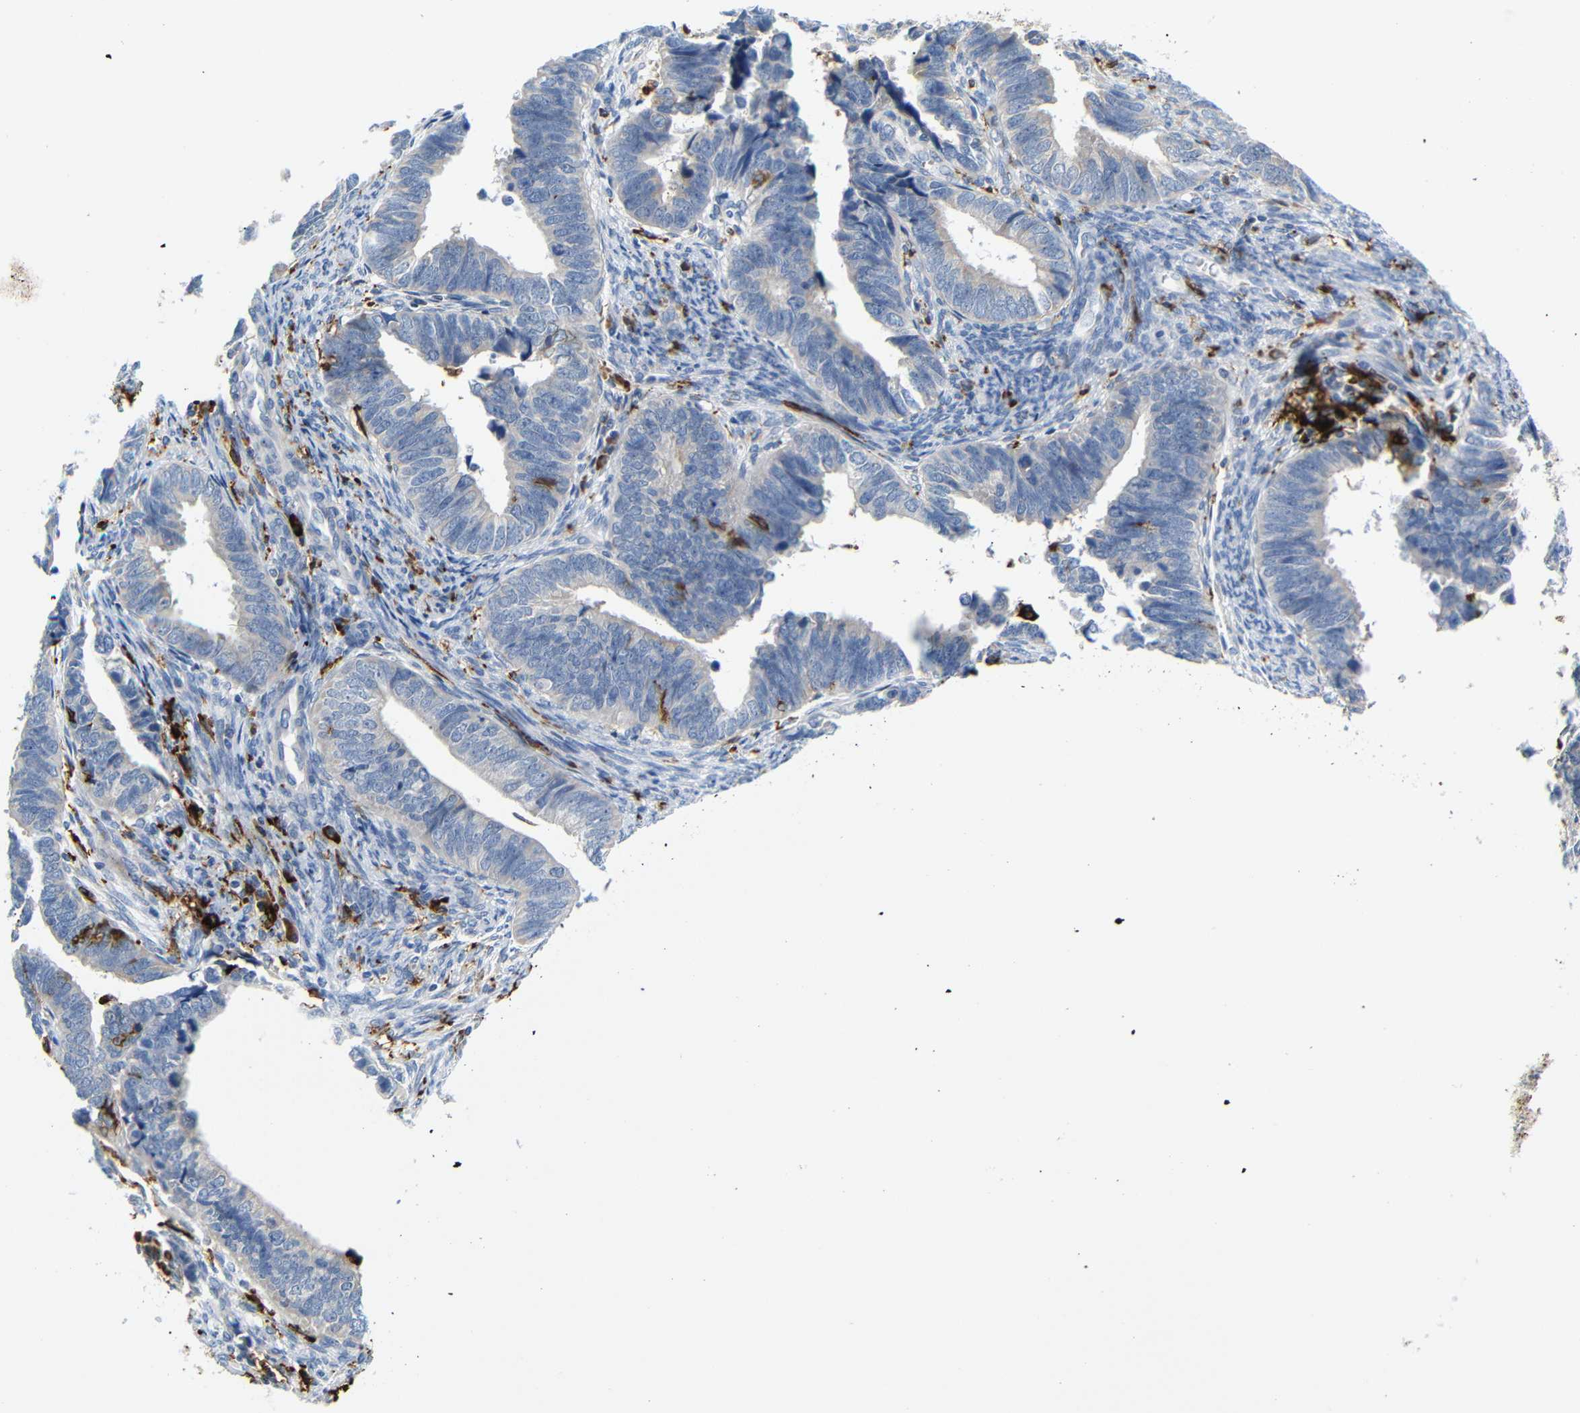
{"staining": {"intensity": "negative", "quantity": "none", "location": "none"}, "tissue": "endometrial cancer", "cell_type": "Tumor cells", "image_type": "cancer", "snomed": [{"axis": "morphology", "description": "Adenocarcinoma, NOS"}, {"axis": "topography", "description": "Endometrium"}], "caption": "IHC image of adenocarcinoma (endometrial) stained for a protein (brown), which shows no staining in tumor cells.", "gene": "HLA-DQB1", "patient": {"sex": "female", "age": 75}}